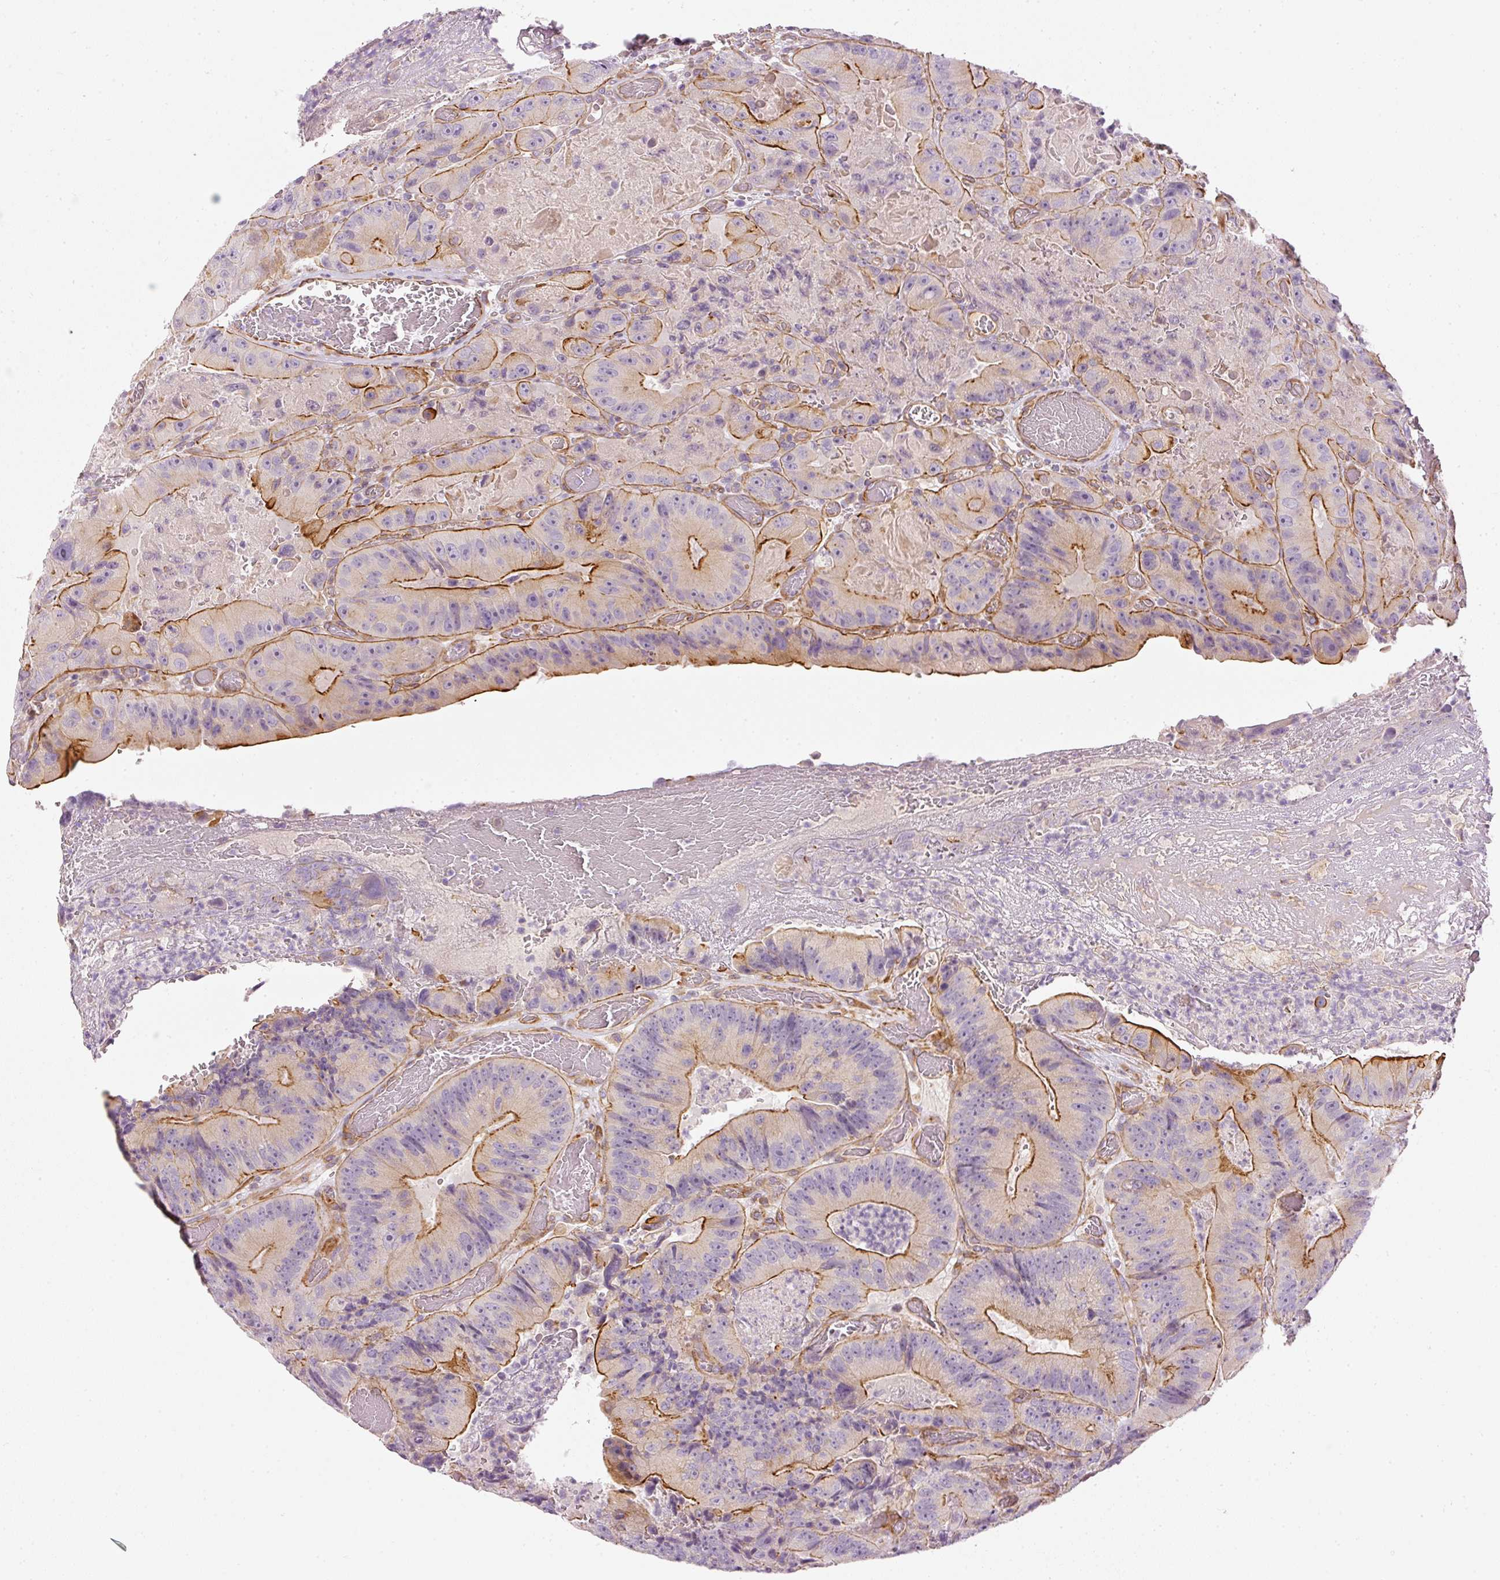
{"staining": {"intensity": "strong", "quantity": "25%-75%", "location": "cytoplasmic/membranous"}, "tissue": "colorectal cancer", "cell_type": "Tumor cells", "image_type": "cancer", "snomed": [{"axis": "morphology", "description": "Adenocarcinoma, NOS"}, {"axis": "topography", "description": "Colon"}], "caption": "Protein staining of colorectal cancer tissue displays strong cytoplasmic/membranous staining in about 25%-75% of tumor cells.", "gene": "OSR2", "patient": {"sex": "female", "age": 86}}